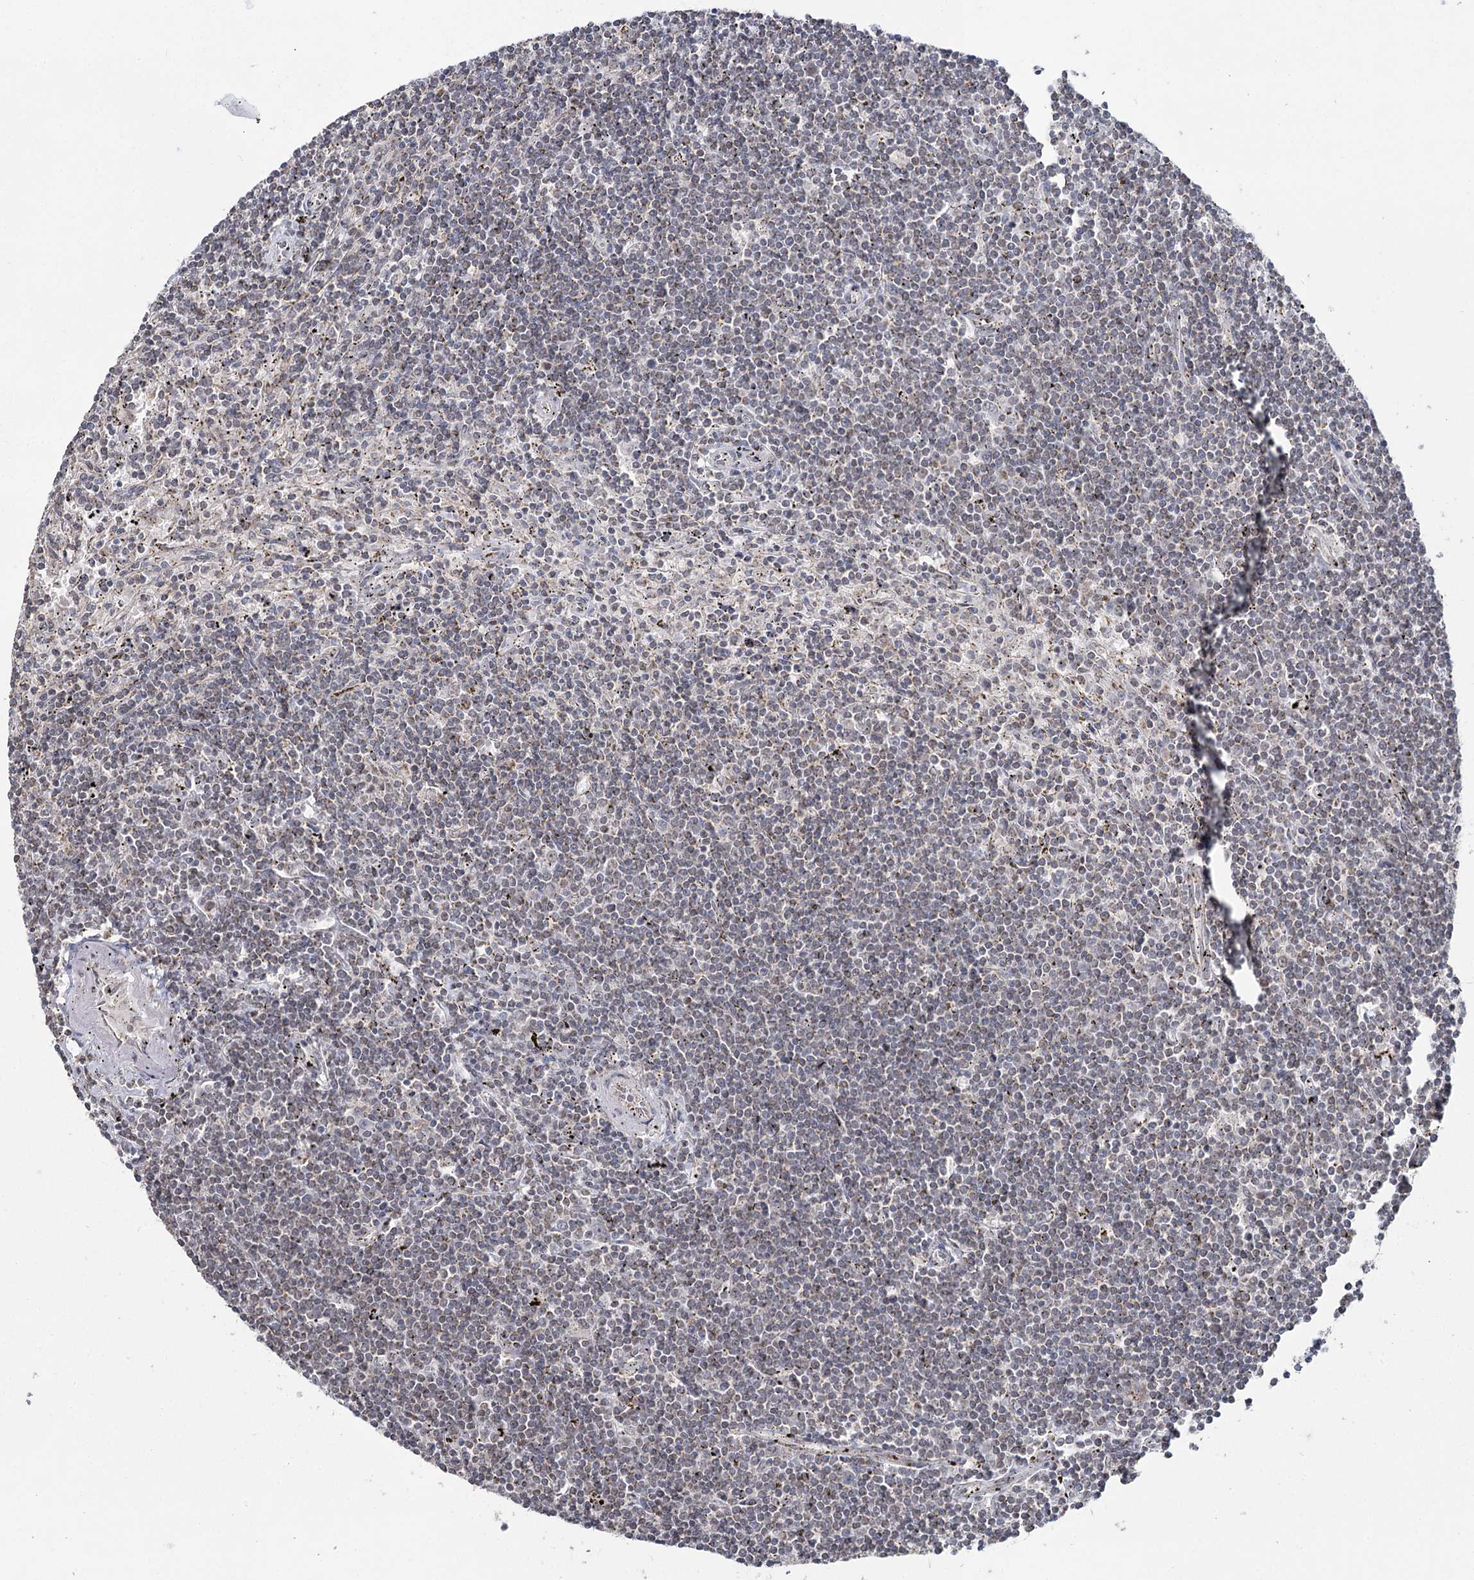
{"staining": {"intensity": "negative", "quantity": "none", "location": "none"}, "tissue": "lymphoma", "cell_type": "Tumor cells", "image_type": "cancer", "snomed": [{"axis": "morphology", "description": "Malignant lymphoma, non-Hodgkin's type, Low grade"}, {"axis": "topography", "description": "Spleen"}], "caption": "IHC histopathology image of neoplastic tissue: lymphoma stained with DAB (3,3'-diaminobenzidine) demonstrates no significant protein expression in tumor cells.", "gene": "PDHX", "patient": {"sex": "male", "age": 76}}